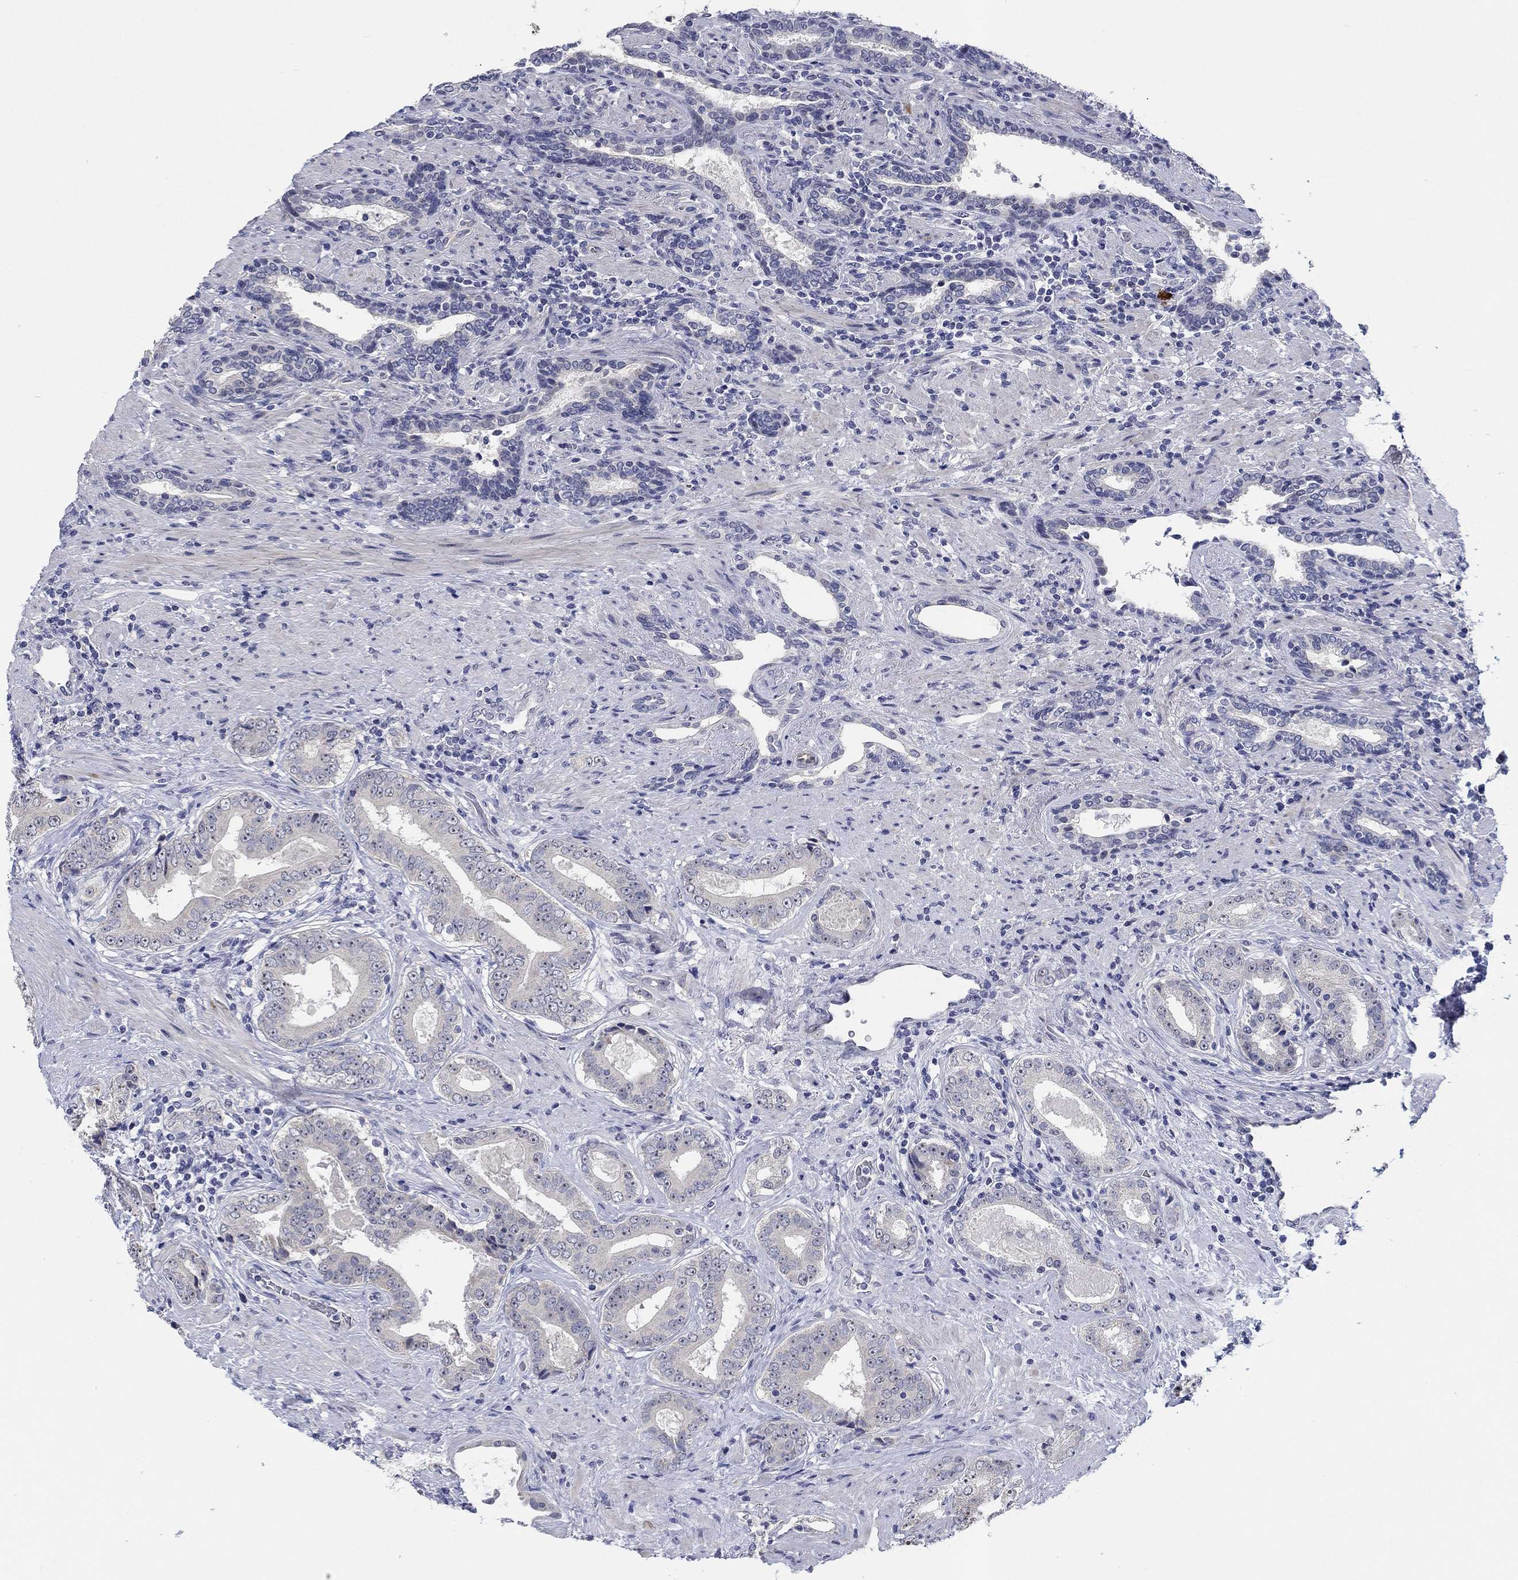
{"staining": {"intensity": "negative", "quantity": "none", "location": "none"}, "tissue": "prostate cancer", "cell_type": "Tumor cells", "image_type": "cancer", "snomed": [{"axis": "morphology", "description": "Adenocarcinoma, Low grade"}, {"axis": "topography", "description": "Prostate and seminal vesicle, NOS"}], "caption": "IHC histopathology image of human low-grade adenocarcinoma (prostate) stained for a protein (brown), which exhibits no staining in tumor cells.", "gene": "SMIM18", "patient": {"sex": "male", "age": 61}}